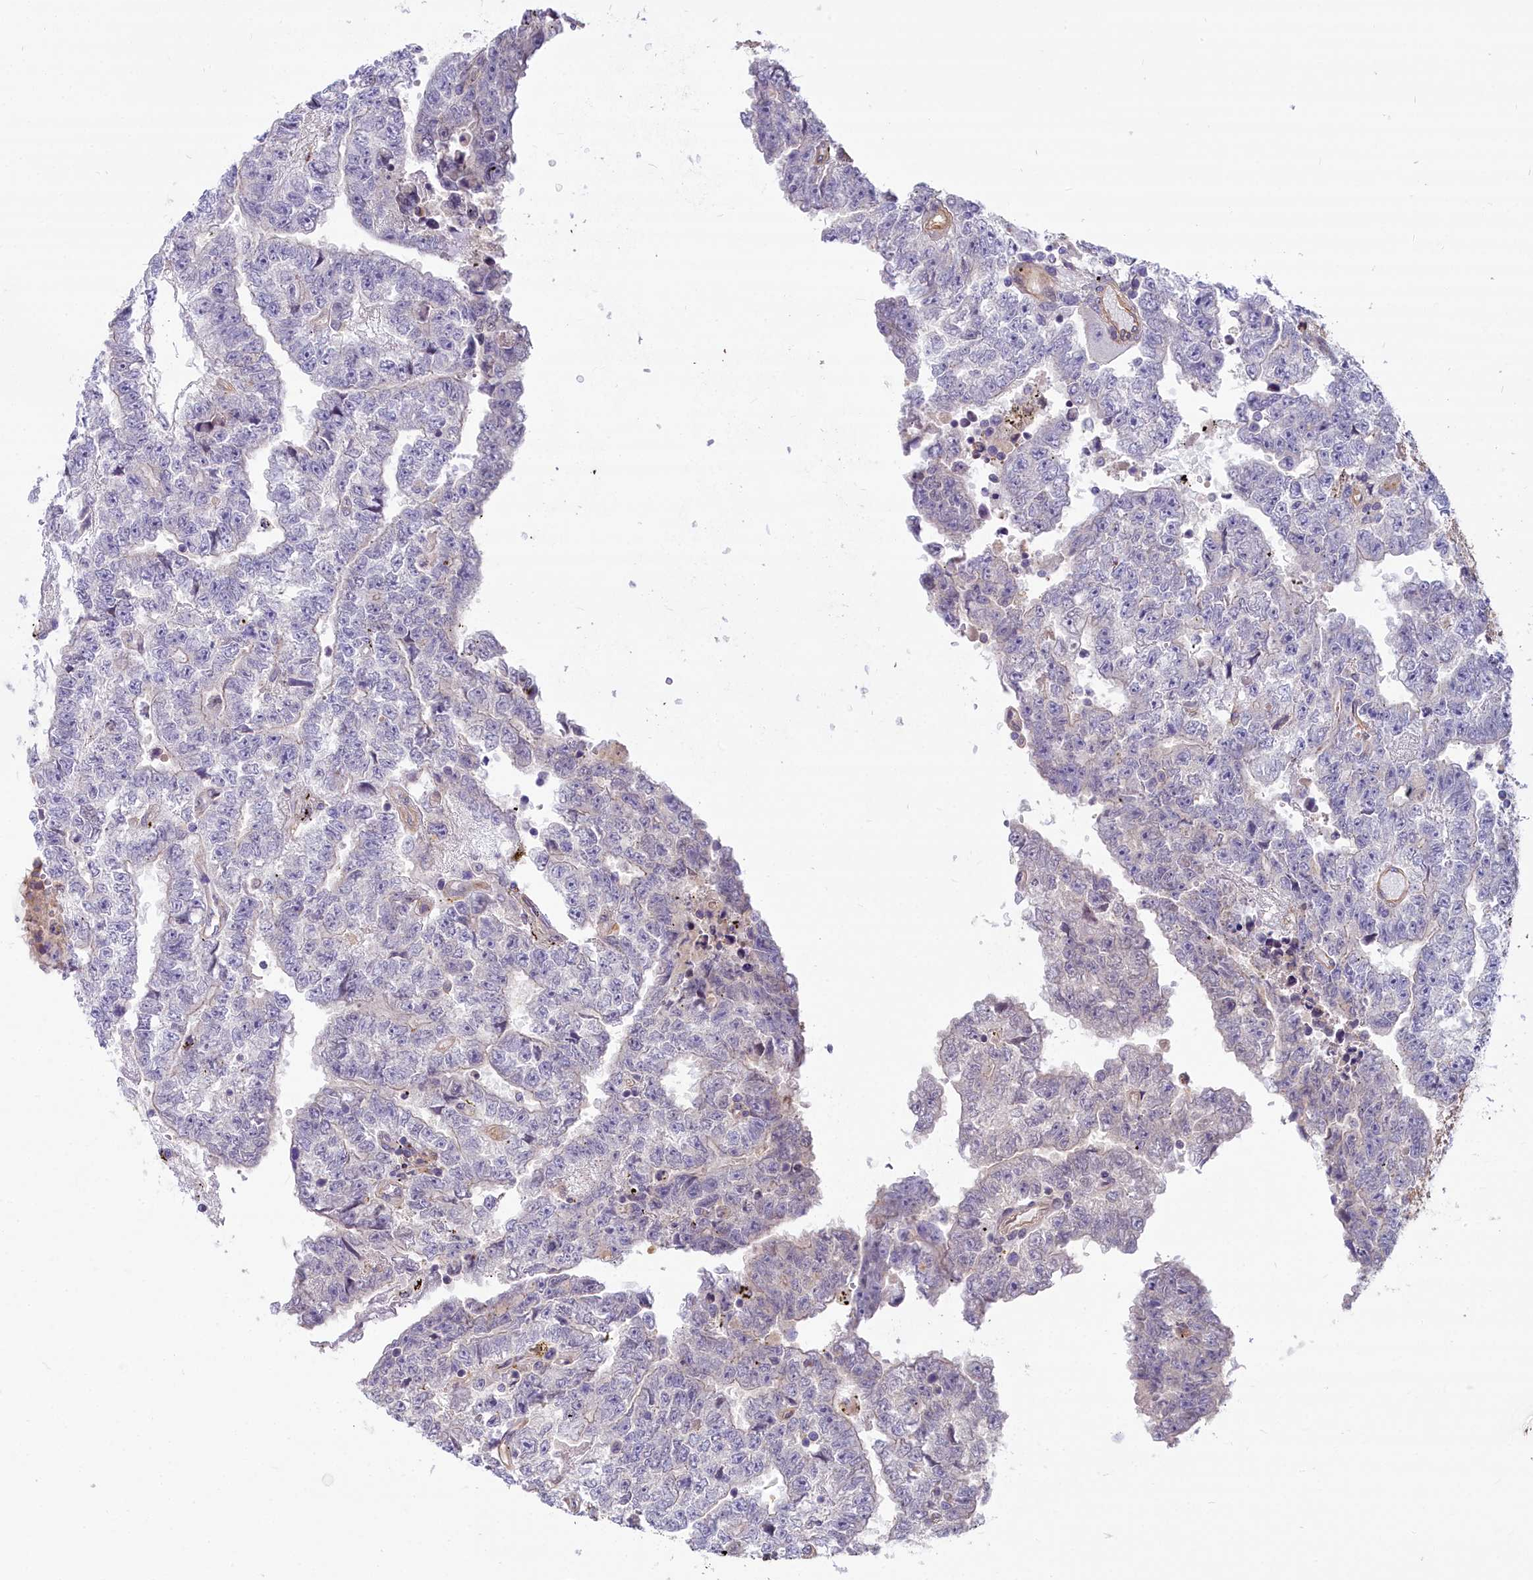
{"staining": {"intensity": "negative", "quantity": "none", "location": "none"}, "tissue": "testis cancer", "cell_type": "Tumor cells", "image_type": "cancer", "snomed": [{"axis": "morphology", "description": "Carcinoma, Embryonal, NOS"}, {"axis": "topography", "description": "Testis"}], "caption": "Immunohistochemical staining of human testis cancer reveals no significant positivity in tumor cells.", "gene": "HLA-DOA", "patient": {"sex": "male", "age": 25}}